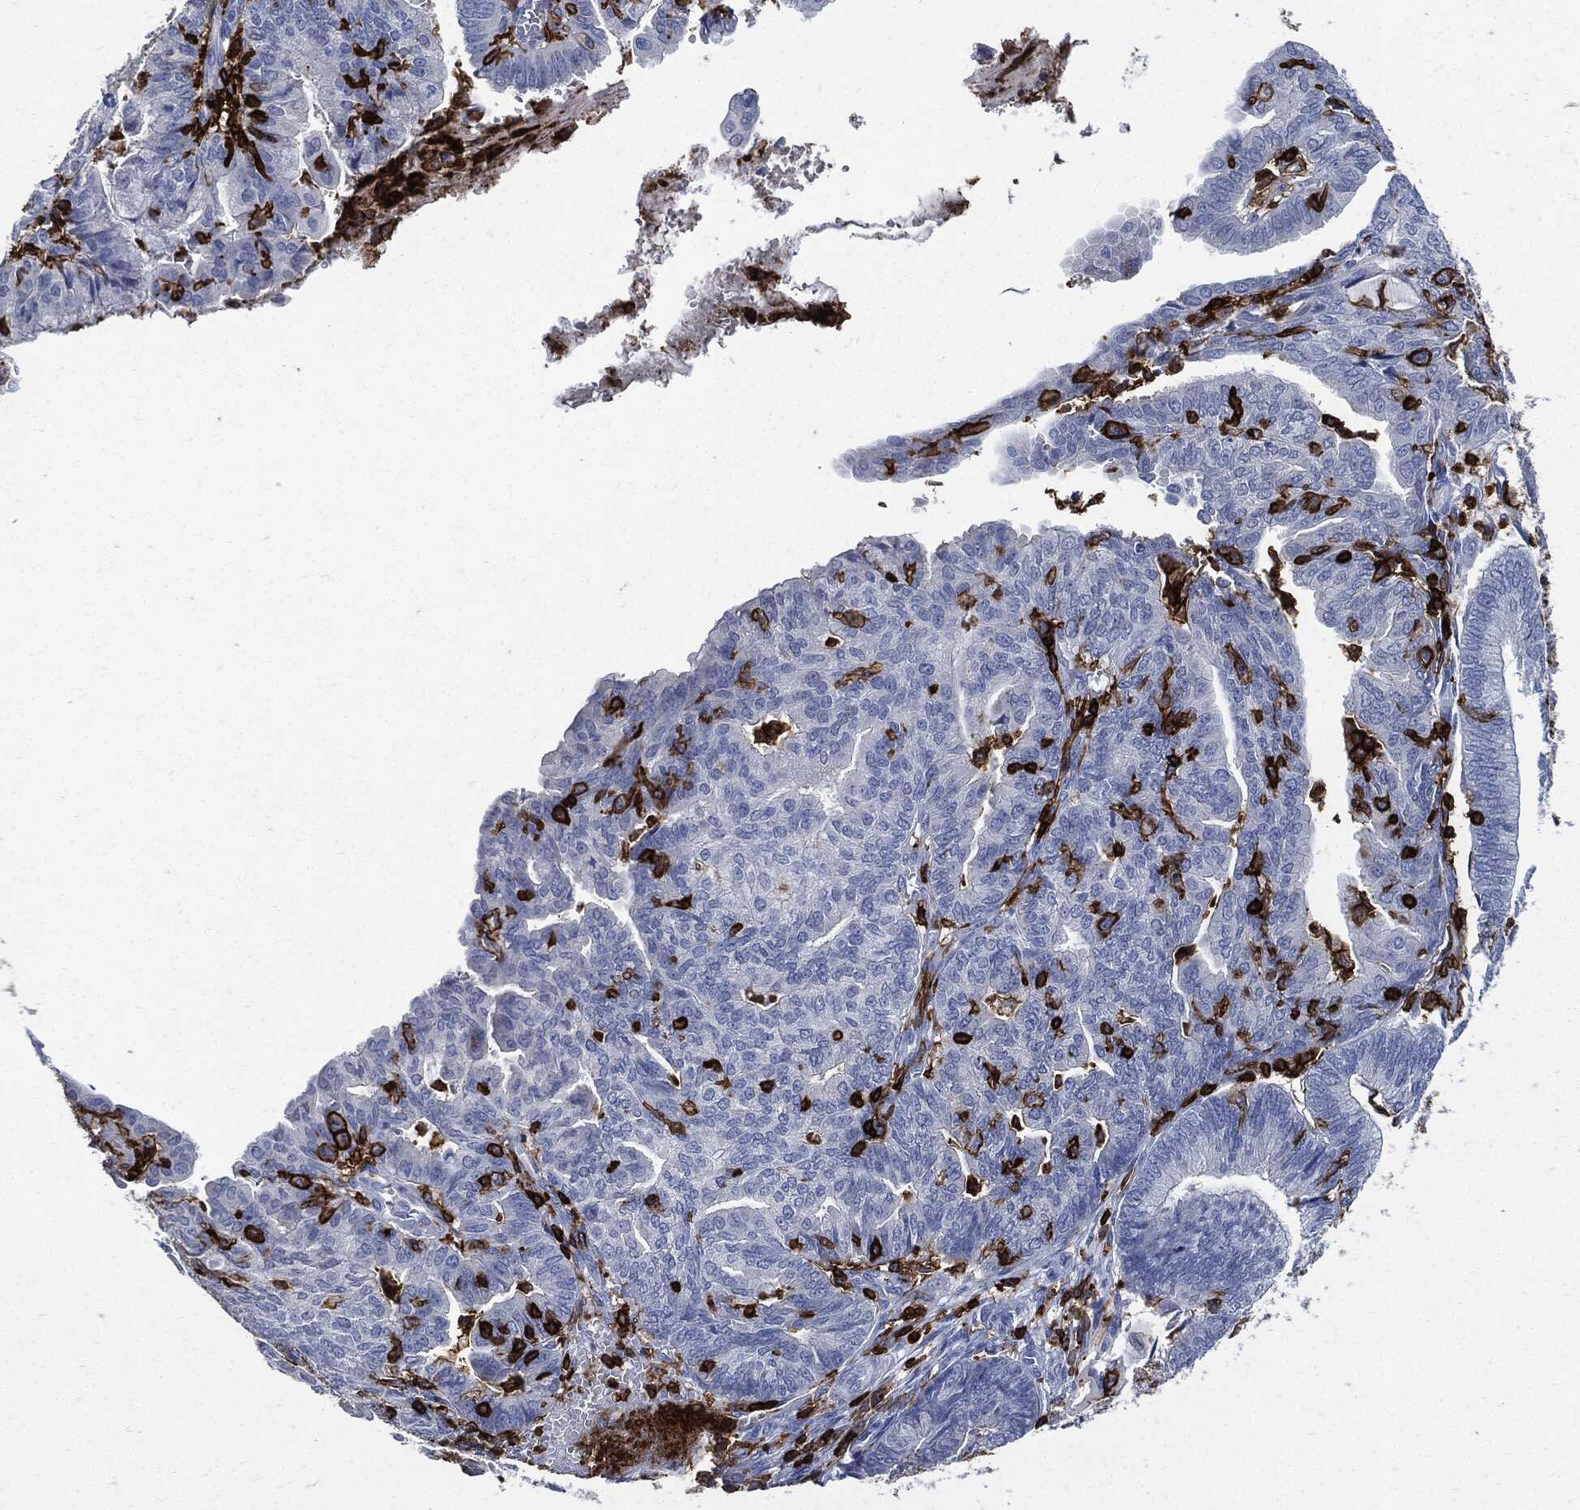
{"staining": {"intensity": "negative", "quantity": "none", "location": "none"}, "tissue": "endometrial cancer", "cell_type": "Tumor cells", "image_type": "cancer", "snomed": [{"axis": "morphology", "description": "Adenocarcinoma, NOS"}, {"axis": "topography", "description": "Endometrium"}], "caption": "Endometrial adenocarcinoma was stained to show a protein in brown. There is no significant expression in tumor cells.", "gene": "PTPRC", "patient": {"sex": "female", "age": 82}}